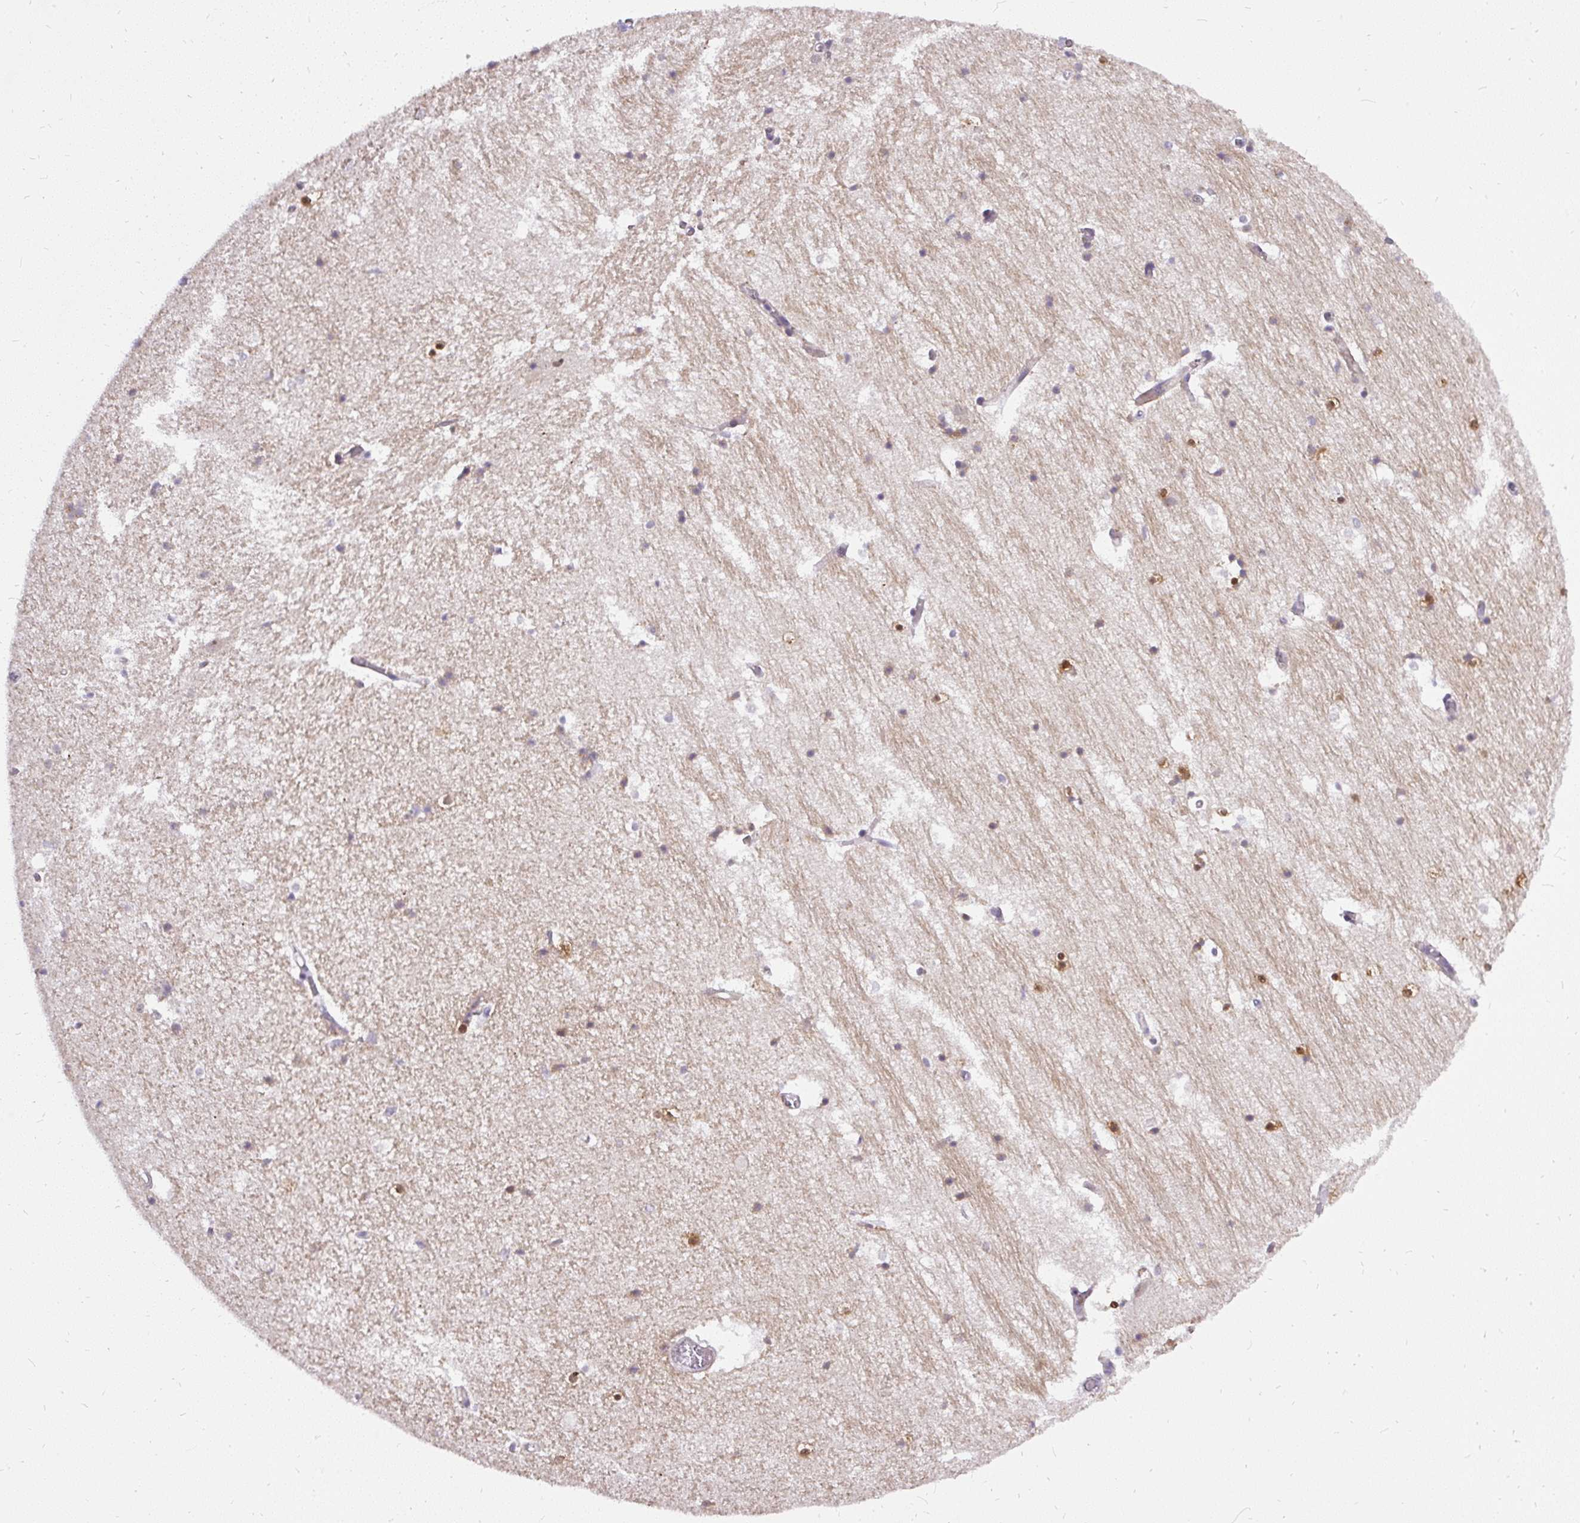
{"staining": {"intensity": "strong", "quantity": "<25%", "location": "nuclear"}, "tissue": "hippocampus", "cell_type": "Glial cells", "image_type": "normal", "snomed": [{"axis": "morphology", "description": "Normal tissue, NOS"}, {"axis": "topography", "description": "Hippocampus"}], "caption": "Immunohistochemistry photomicrograph of benign hippocampus: hippocampus stained using immunohistochemistry demonstrates medium levels of strong protein expression localized specifically in the nuclear of glial cells, appearing as a nuclear brown color.", "gene": "FAM117B", "patient": {"sex": "female", "age": 52}}